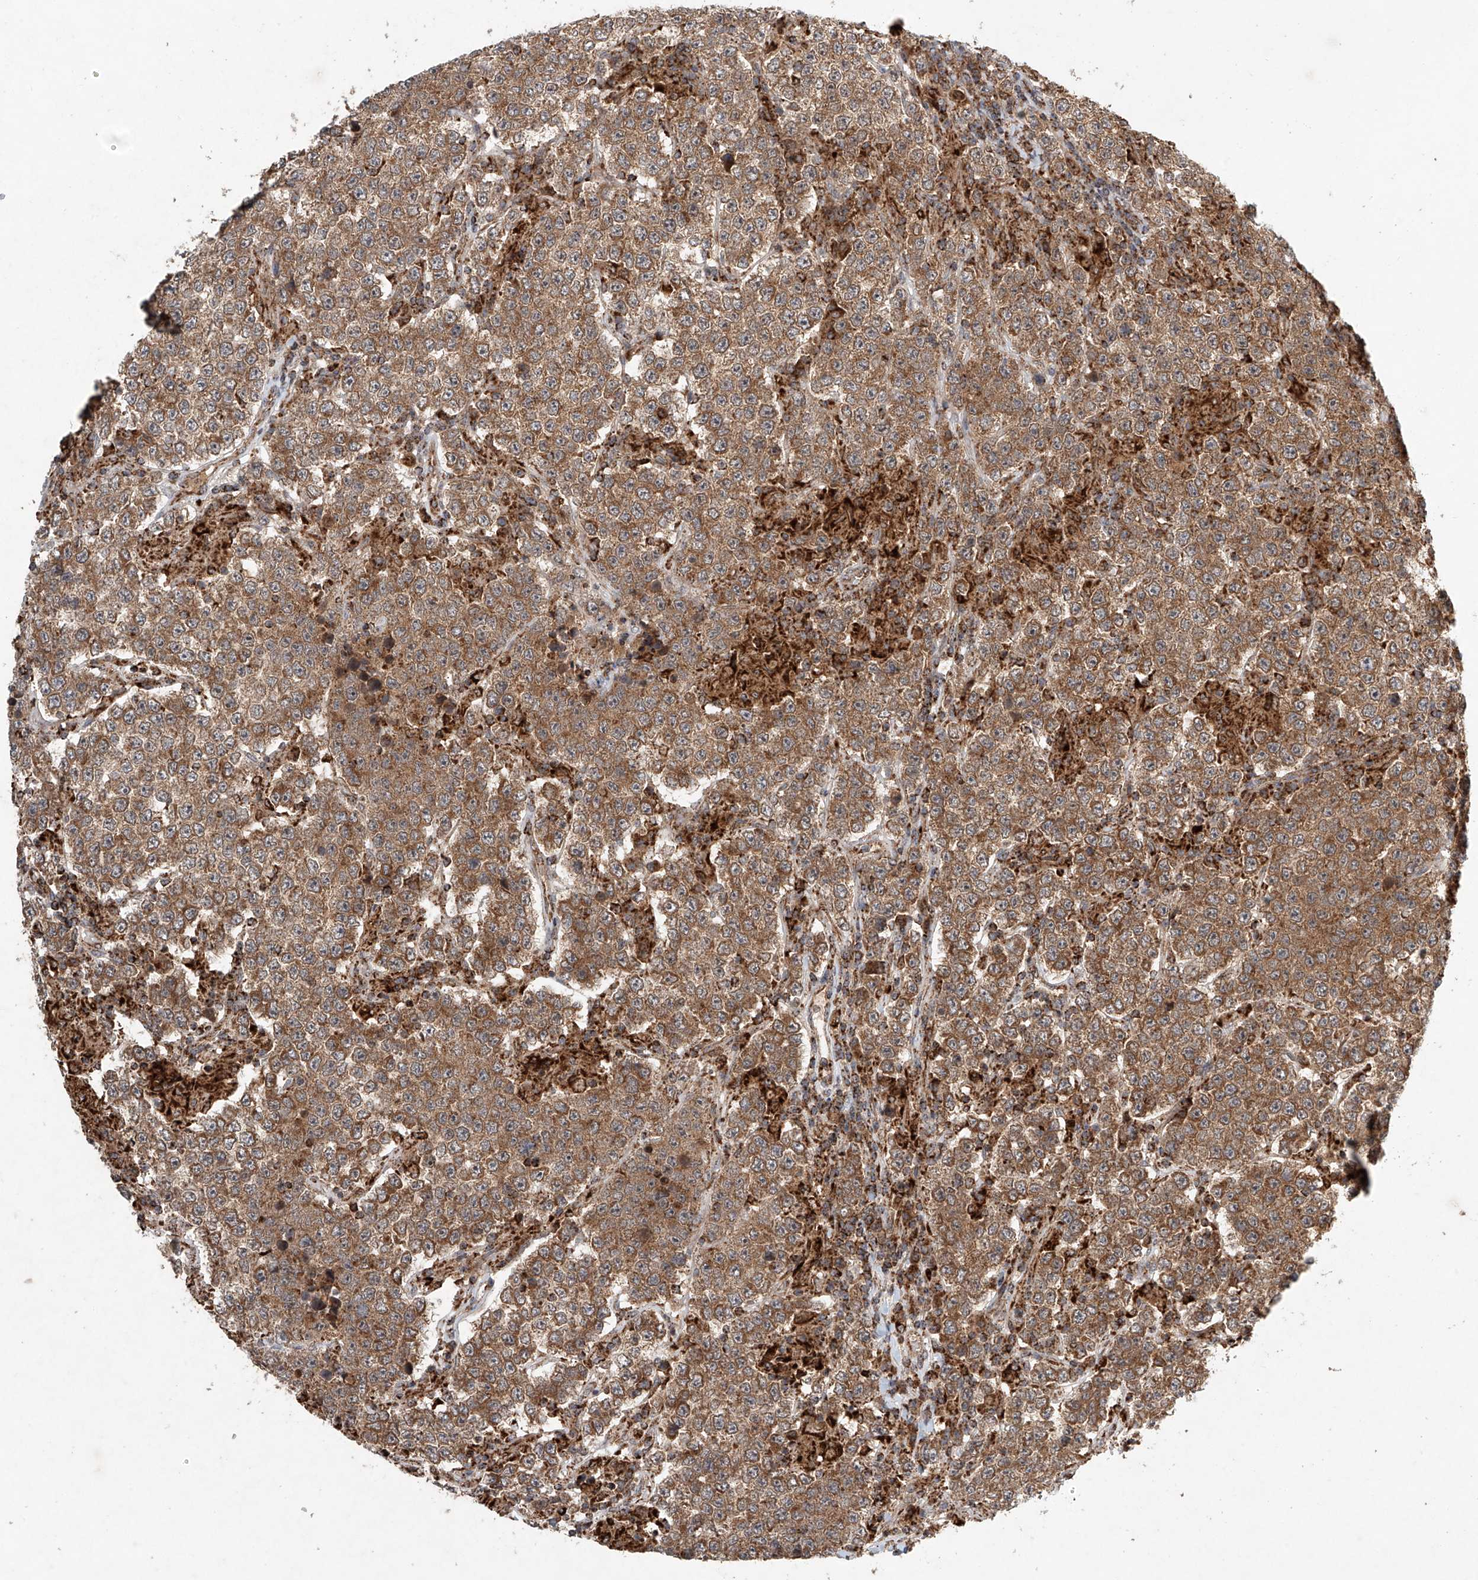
{"staining": {"intensity": "moderate", "quantity": ">75%", "location": "cytoplasmic/membranous"}, "tissue": "testis cancer", "cell_type": "Tumor cells", "image_type": "cancer", "snomed": [{"axis": "morphology", "description": "Normal tissue, NOS"}, {"axis": "morphology", "description": "Urothelial carcinoma, High grade"}, {"axis": "morphology", "description": "Seminoma, NOS"}, {"axis": "morphology", "description": "Carcinoma, Embryonal, NOS"}, {"axis": "topography", "description": "Urinary bladder"}, {"axis": "topography", "description": "Testis"}], "caption": "Immunohistochemistry (IHC) image of neoplastic tissue: human urothelial carcinoma (high-grade) (testis) stained using IHC displays medium levels of moderate protein expression localized specifically in the cytoplasmic/membranous of tumor cells, appearing as a cytoplasmic/membranous brown color.", "gene": "DCAF11", "patient": {"sex": "male", "age": 41}}